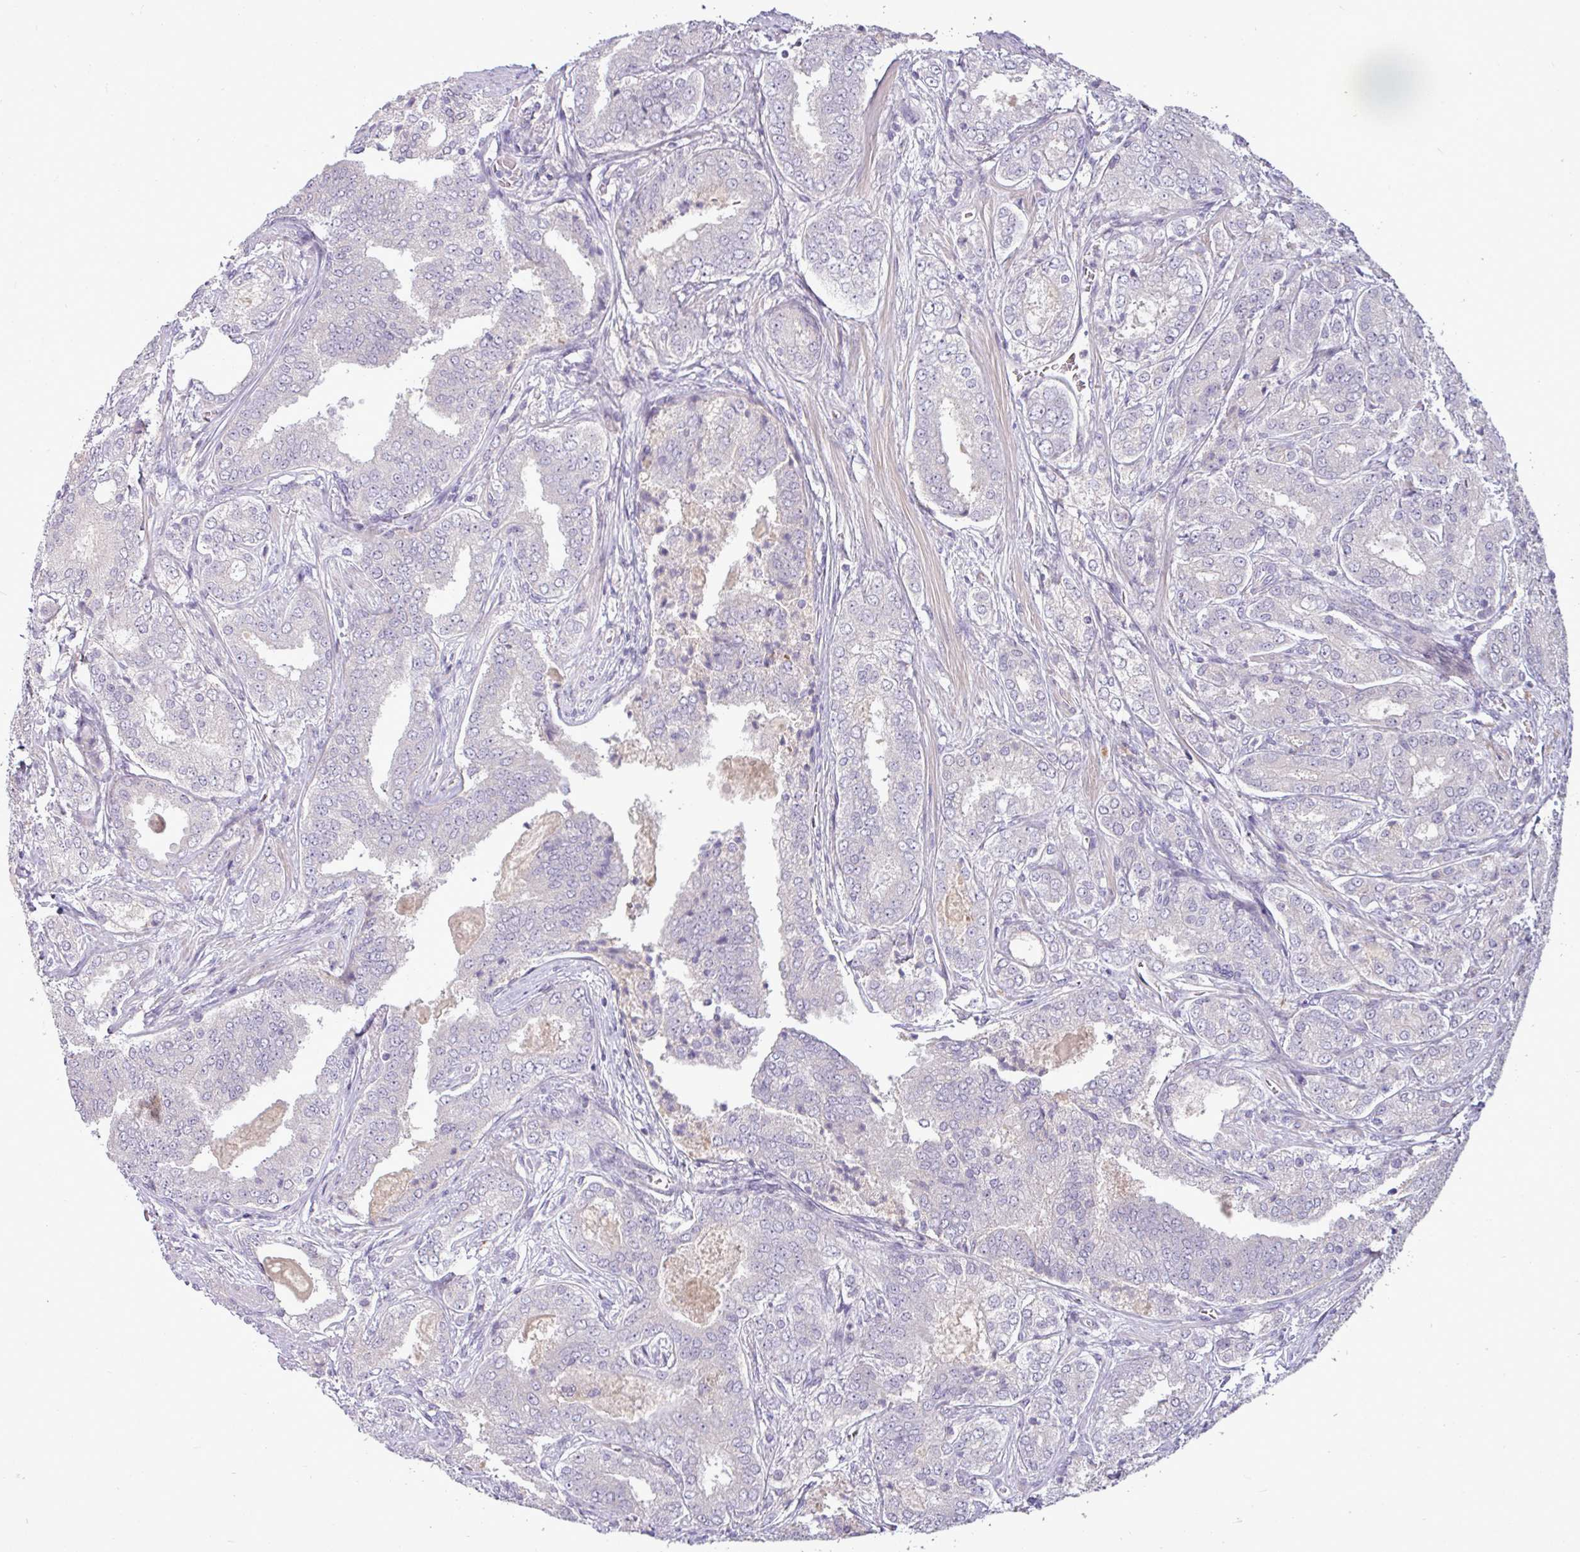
{"staining": {"intensity": "negative", "quantity": "none", "location": "none"}, "tissue": "prostate cancer", "cell_type": "Tumor cells", "image_type": "cancer", "snomed": [{"axis": "morphology", "description": "Adenocarcinoma, High grade"}, {"axis": "topography", "description": "Prostate"}], "caption": "Immunohistochemical staining of high-grade adenocarcinoma (prostate) exhibits no significant expression in tumor cells.", "gene": "APOM", "patient": {"sex": "male", "age": 63}}